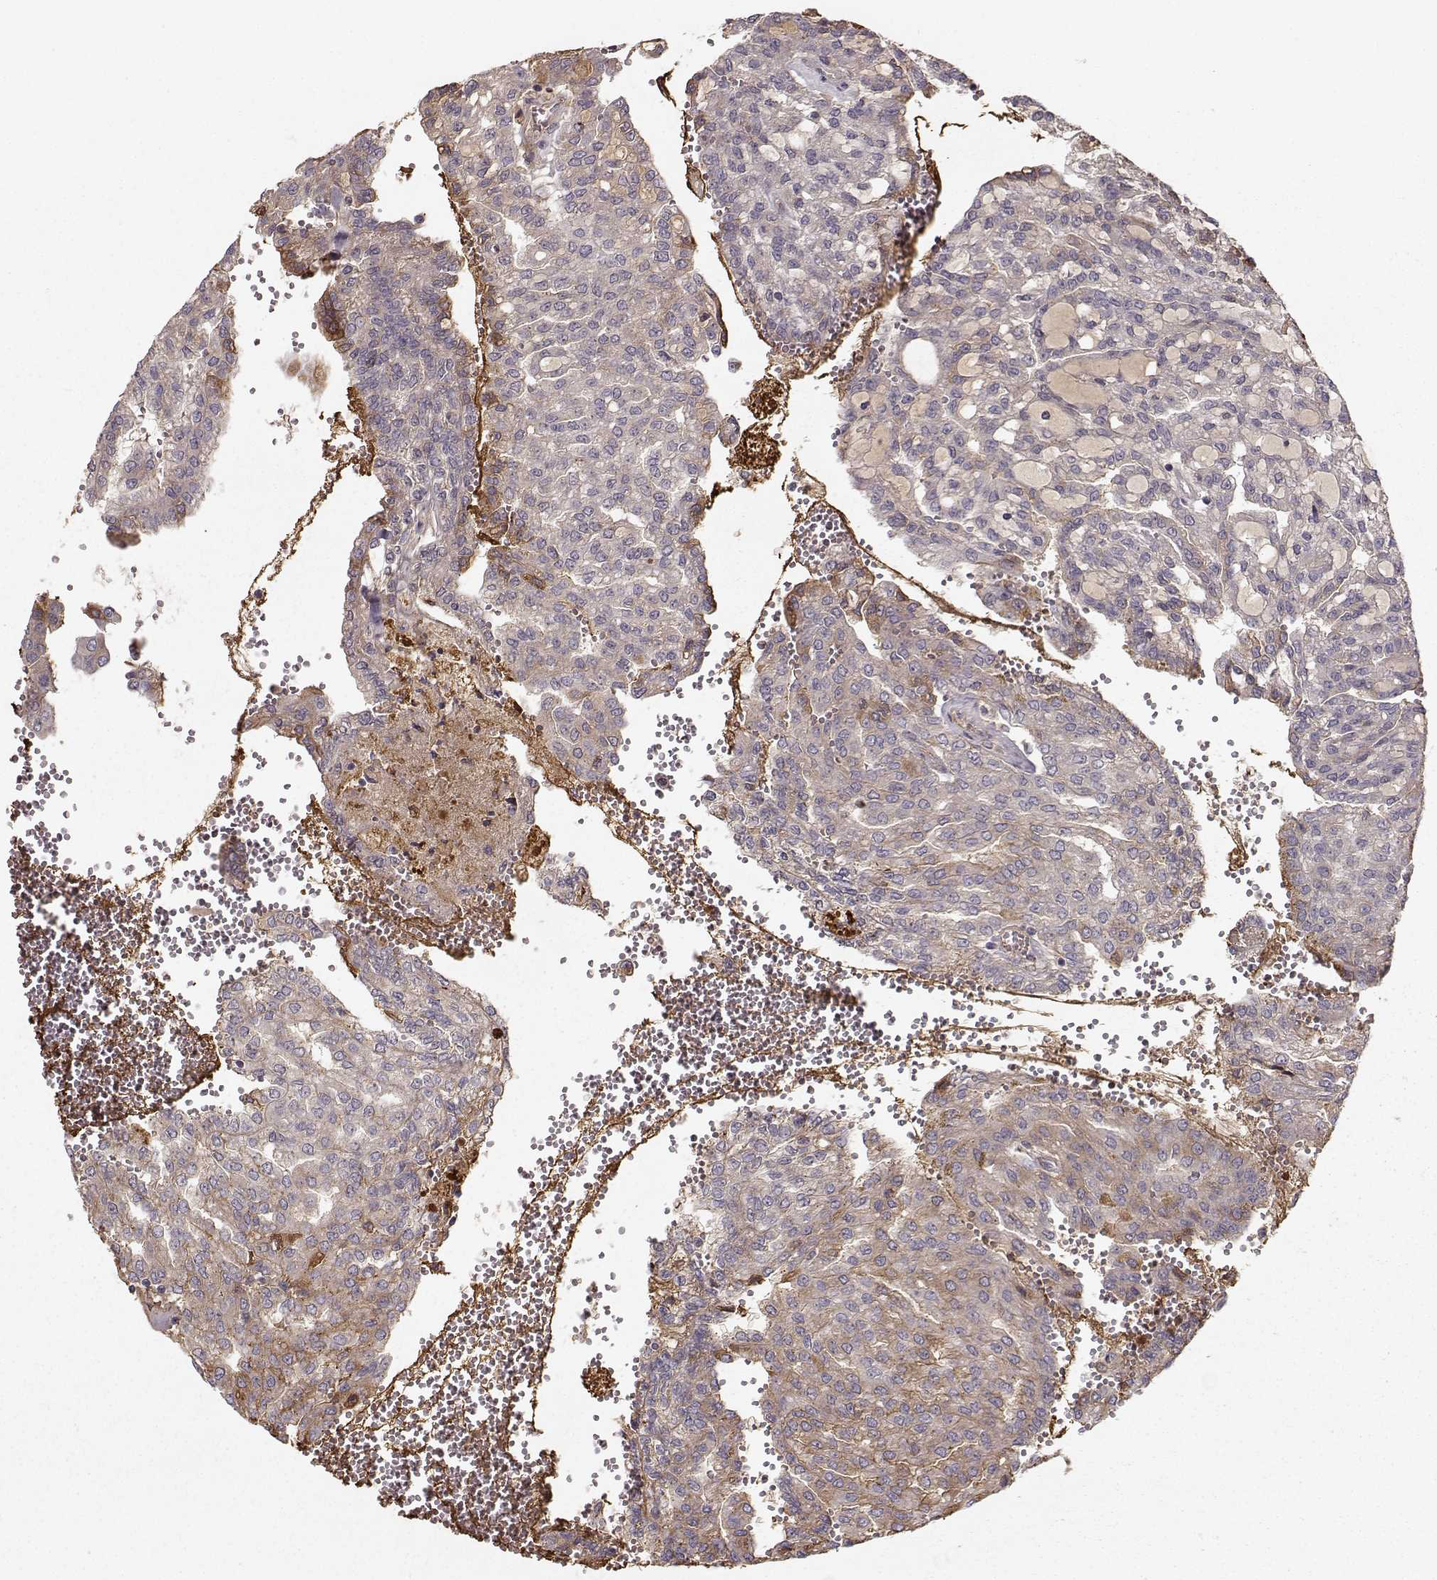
{"staining": {"intensity": "moderate", "quantity": "<25%", "location": "cytoplasmic/membranous"}, "tissue": "renal cancer", "cell_type": "Tumor cells", "image_type": "cancer", "snomed": [{"axis": "morphology", "description": "Adenocarcinoma, NOS"}, {"axis": "topography", "description": "Kidney"}], "caption": "Brown immunohistochemical staining in human adenocarcinoma (renal) demonstrates moderate cytoplasmic/membranous positivity in about <25% of tumor cells.", "gene": "WNT6", "patient": {"sex": "male", "age": 63}}